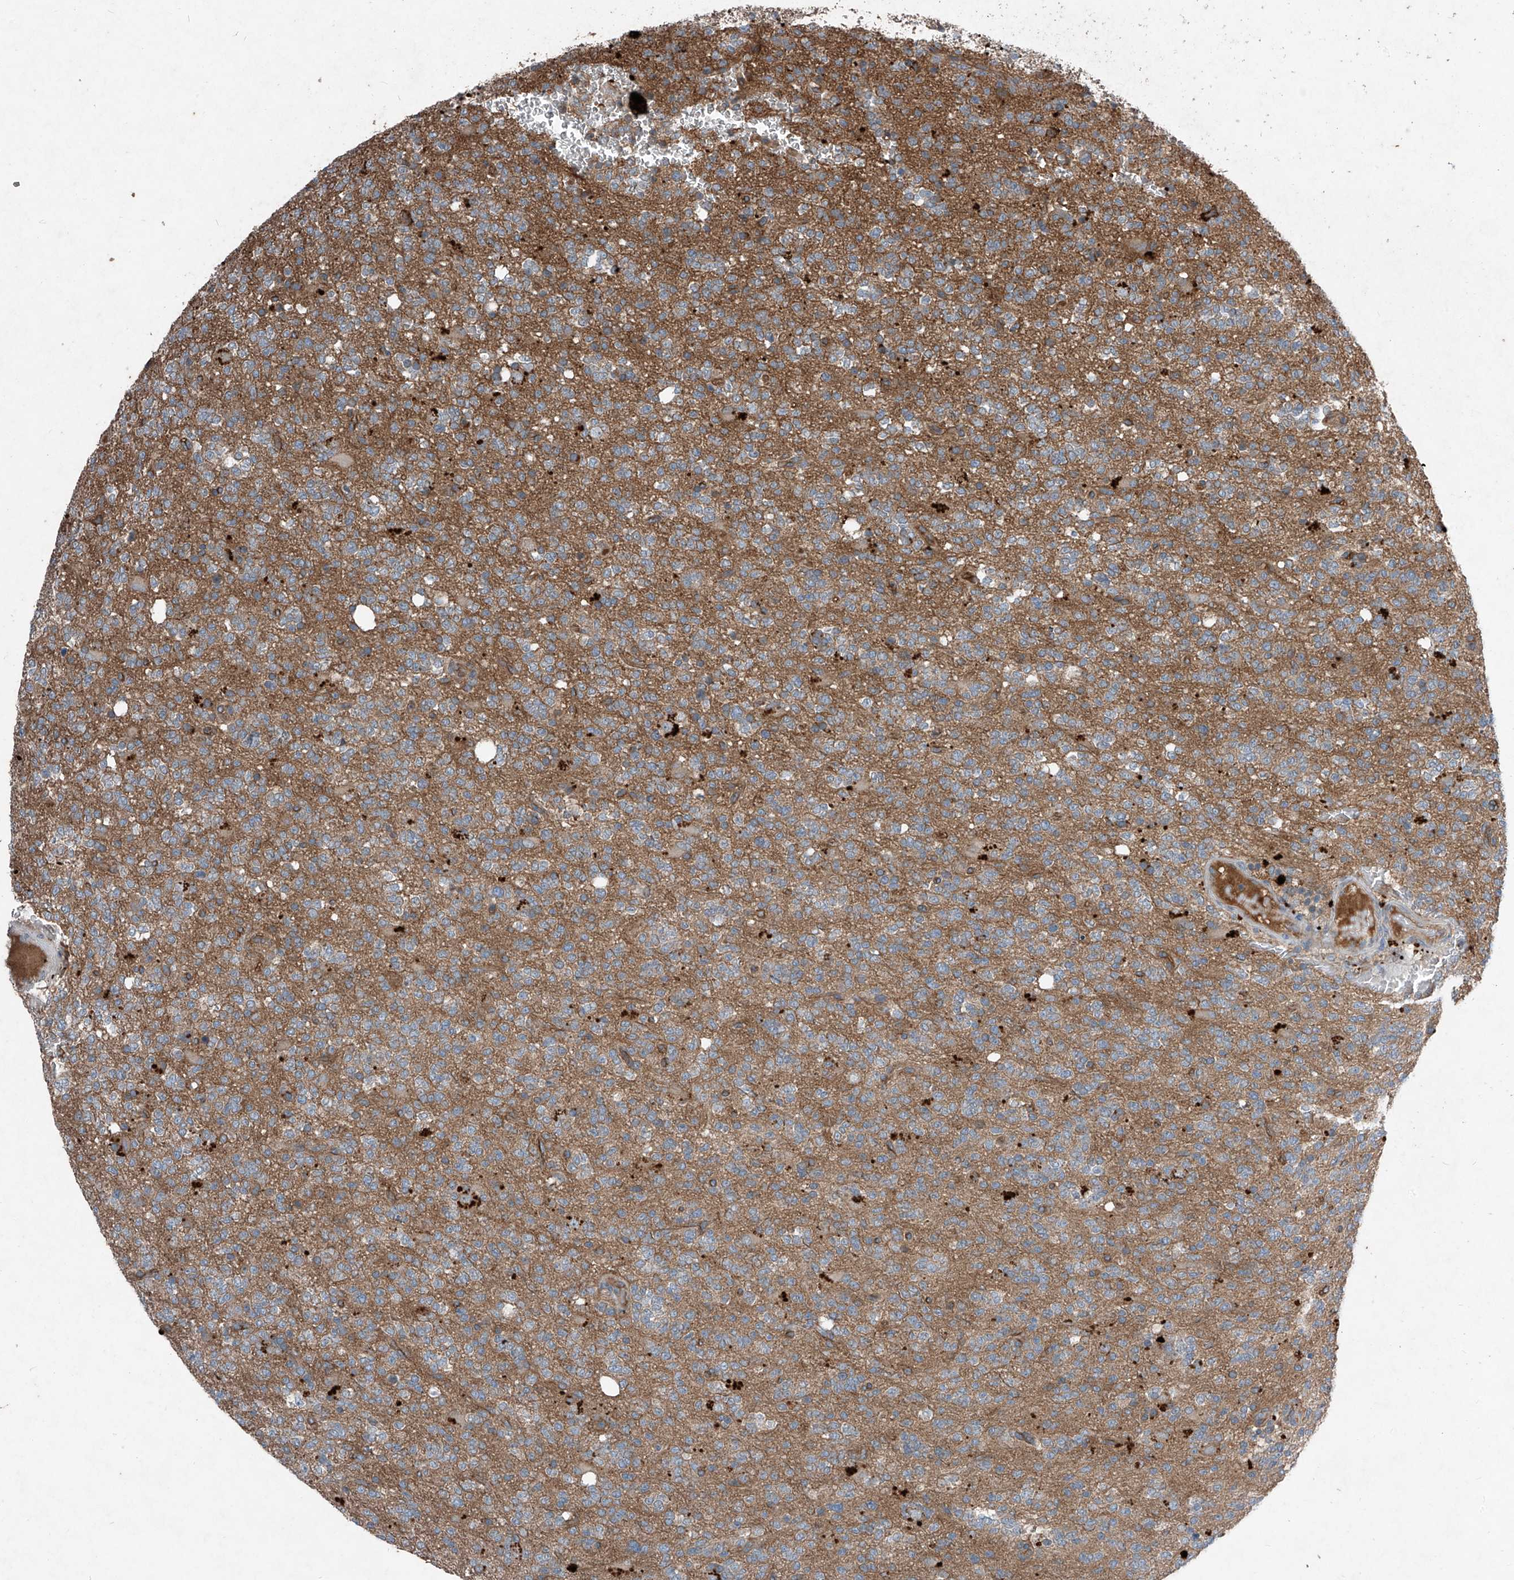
{"staining": {"intensity": "negative", "quantity": "none", "location": "none"}, "tissue": "glioma", "cell_type": "Tumor cells", "image_type": "cancer", "snomed": [{"axis": "morphology", "description": "Glioma, malignant, High grade"}, {"axis": "topography", "description": "Brain"}], "caption": "Immunohistochemistry (IHC) of human high-grade glioma (malignant) displays no staining in tumor cells. The staining is performed using DAB (3,3'-diaminobenzidine) brown chromogen with nuclei counter-stained in using hematoxylin.", "gene": "FOXRED2", "patient": {"sex": "female", "age": 62}}